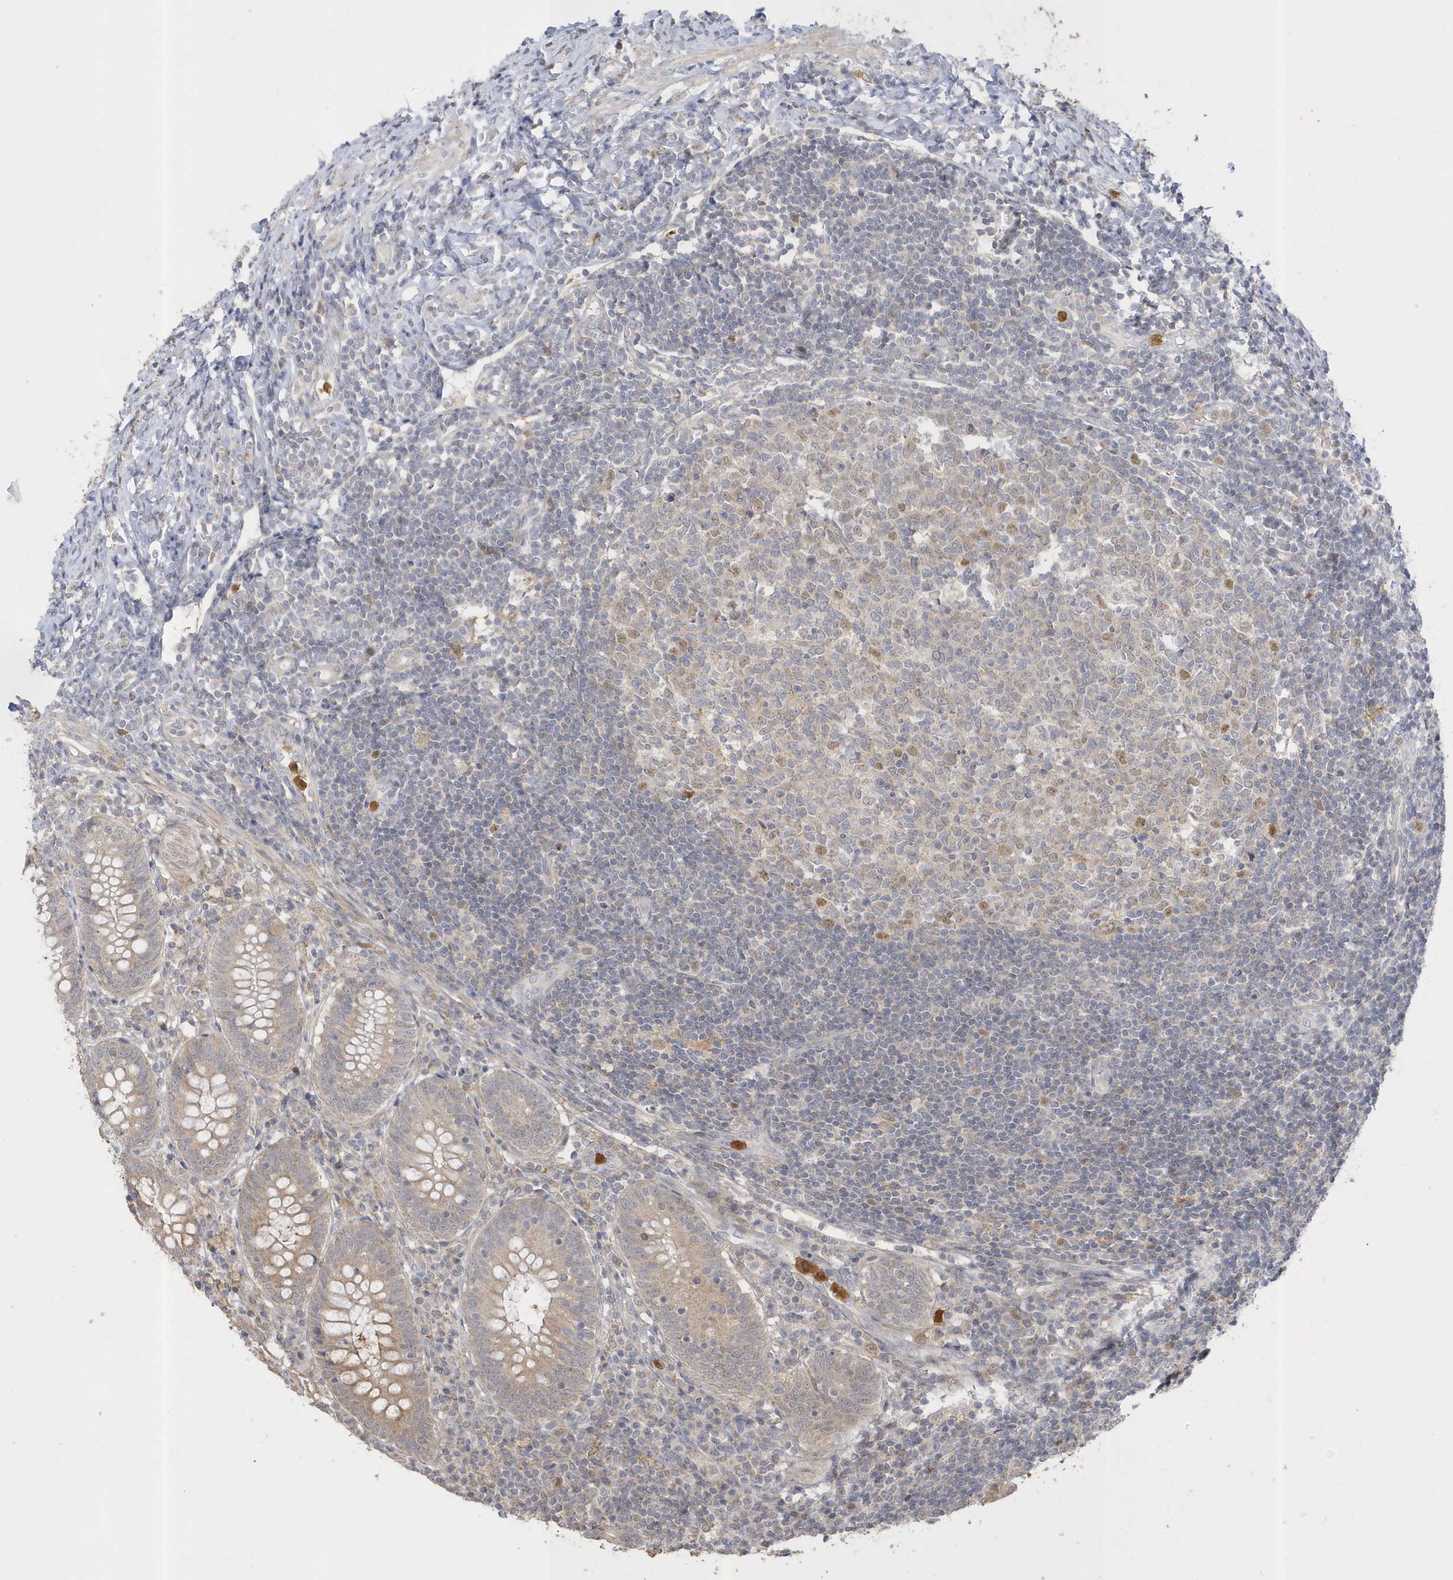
{"staining": {"intensity": "weak", "quantity": ">75%", "location": "cytoplasmic/membranous"}, "tissue": "appendix", "cell_type": "Glandular cells", "image_type": "normal", "snomed": [{"axis": "morphology", "description": "Normal tissue, NOS"}, {"axis": "topography", "description": "Appendix"}], "caption": "The micrograph exhibits immunohistochemical staining of benign appendix. There is weak cytoplasmic/membranous staining is identified in approximately >75% of glandular cells. The staining is performed using DAB brown chromogen to label protein expression. The nuclei are counter-stained blue using hematoxylin.", "gene": "NAF1", "patient": {"sex": "female", "age": 54}}